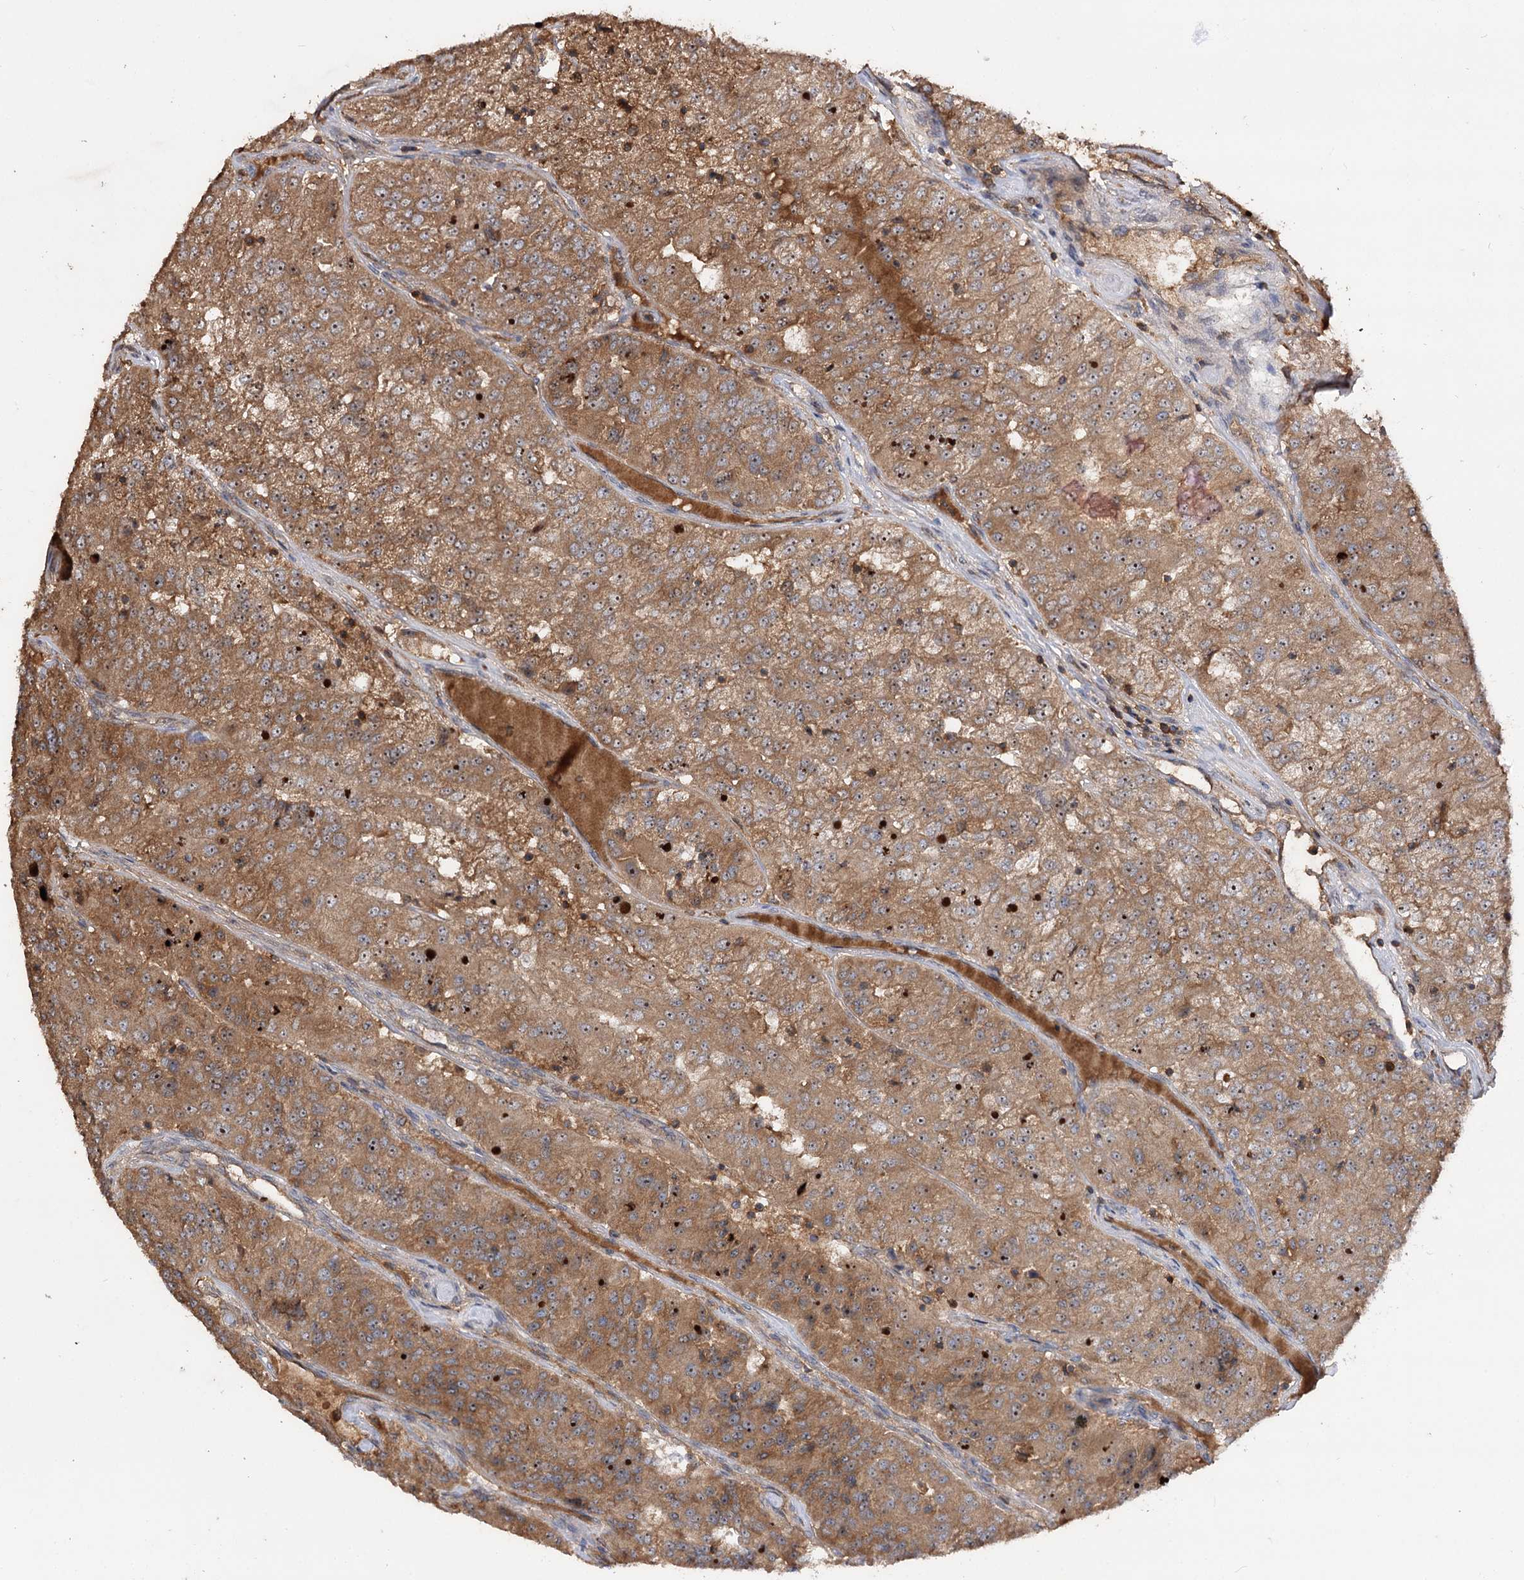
{"staining": {"intensity": "moderate", "quantity": ">75%", "location": "cytoplasmic/membranous,nuclear"}, "tissue": "renal cancer", "cell_type": "Tumor cells", "image_type": "cancer", "snomed": [{"axis": "morphology", "description": "Adenocarcinoma, NOS"}, {"axis": "topography", "description": "Kidney"}], "caption": "Immunohistochemistry (IHC) histopathology image of adenocarcinoma (renal) stained for a protein (brown), which demonstrates medium levels of moderate cytoplasmic/membranous and nuclear positivity in approximately >75% of tumor cells.", "gene": "FAM53B", "patient": {"sex": "female", "age": 63}}